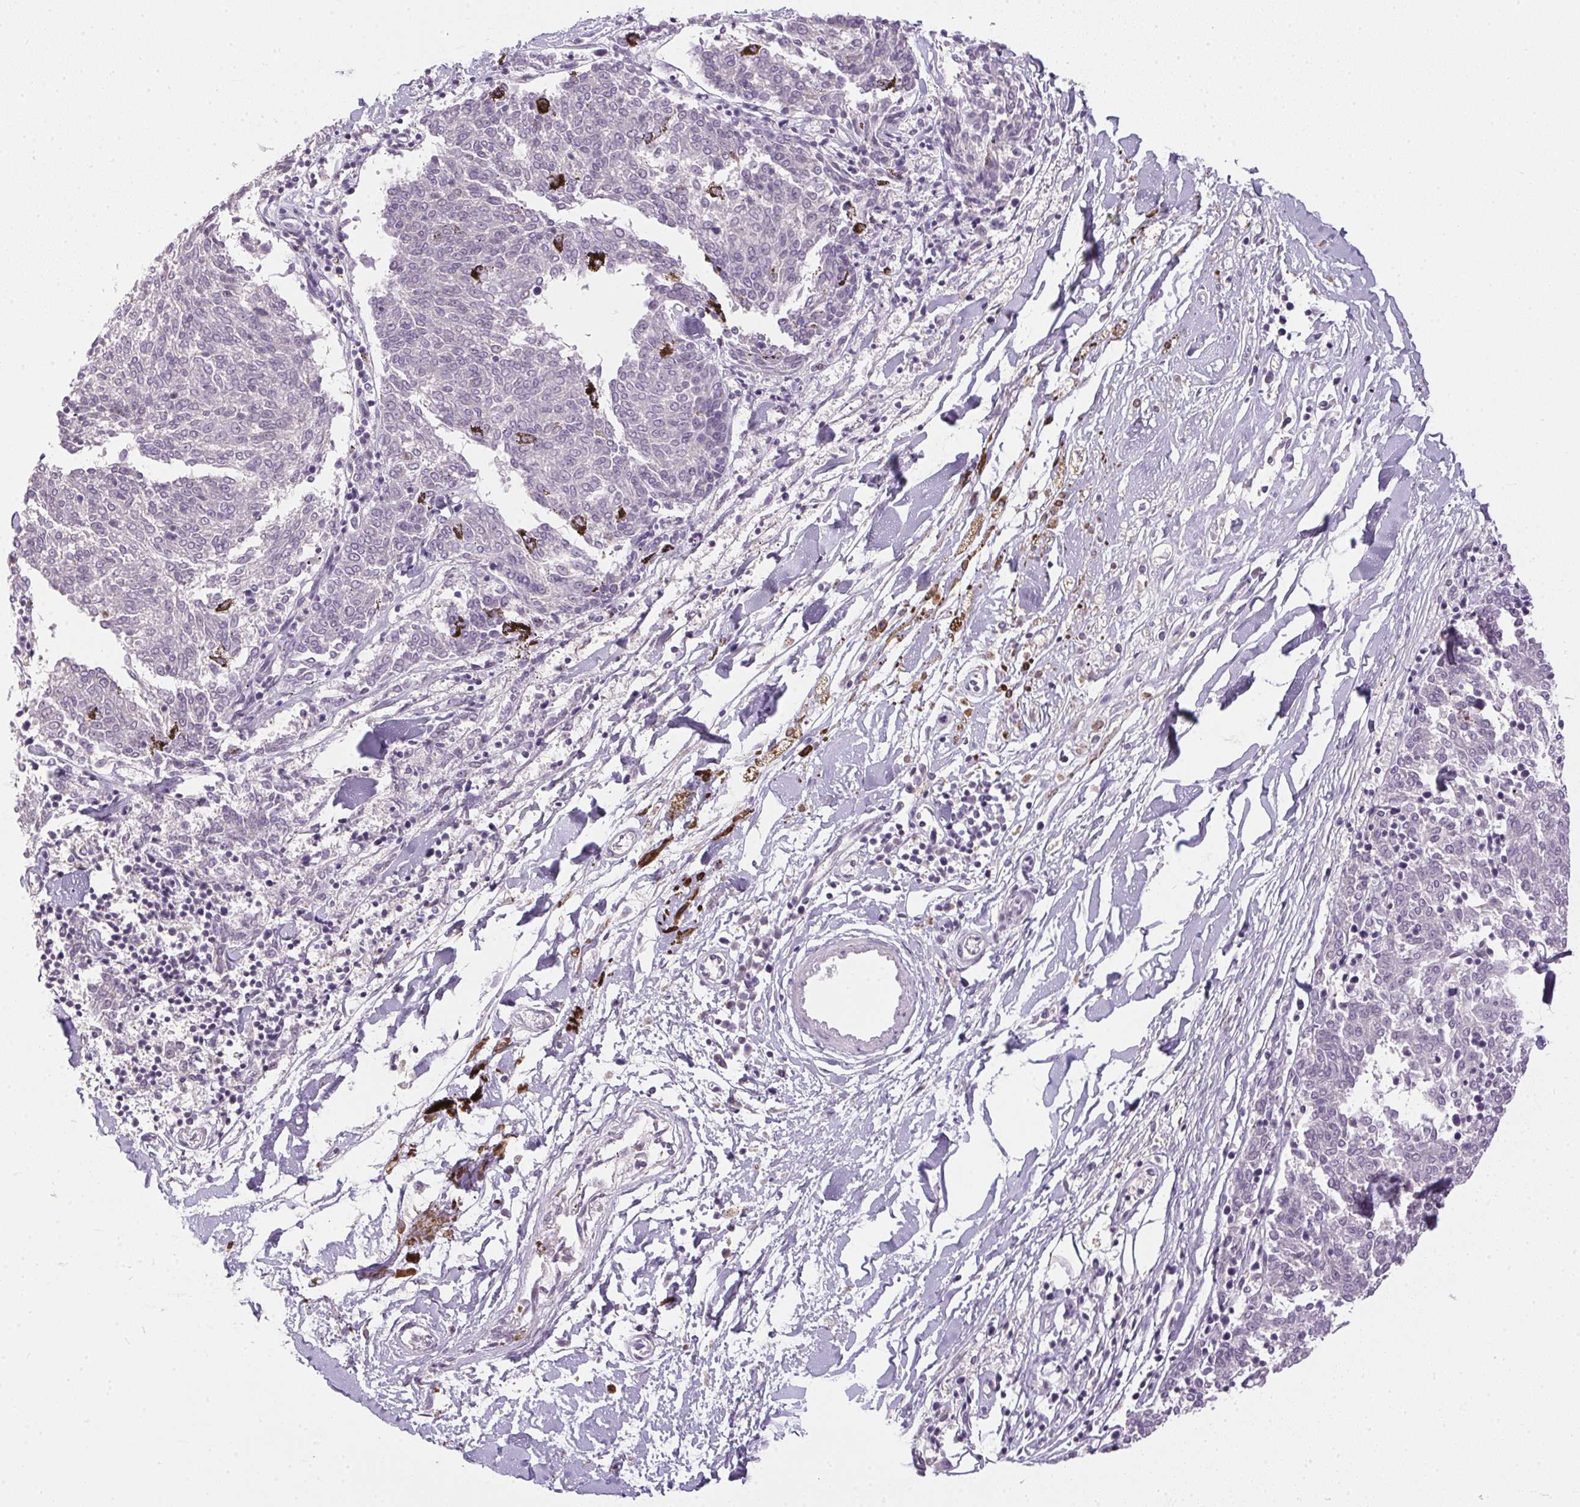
{"staining": {"intensity": "negative", "quantity": "none", "location": "none"}, "tissue": "melanoma", "cell_type": "Tumor cells", "image_type": "cancer", "snomed": [{"axis": "morphology", "description": "Malignant melanoma, NOS"}, {"axis": "topography", "description": "Skin"}], "caption": "Photomicrograph shows no significant protein positivity in tumor cells of melanoma. Nuclei are stained in blue.", "gene": "SPACA9", "patient": {"sex": "female", "age": 72}}